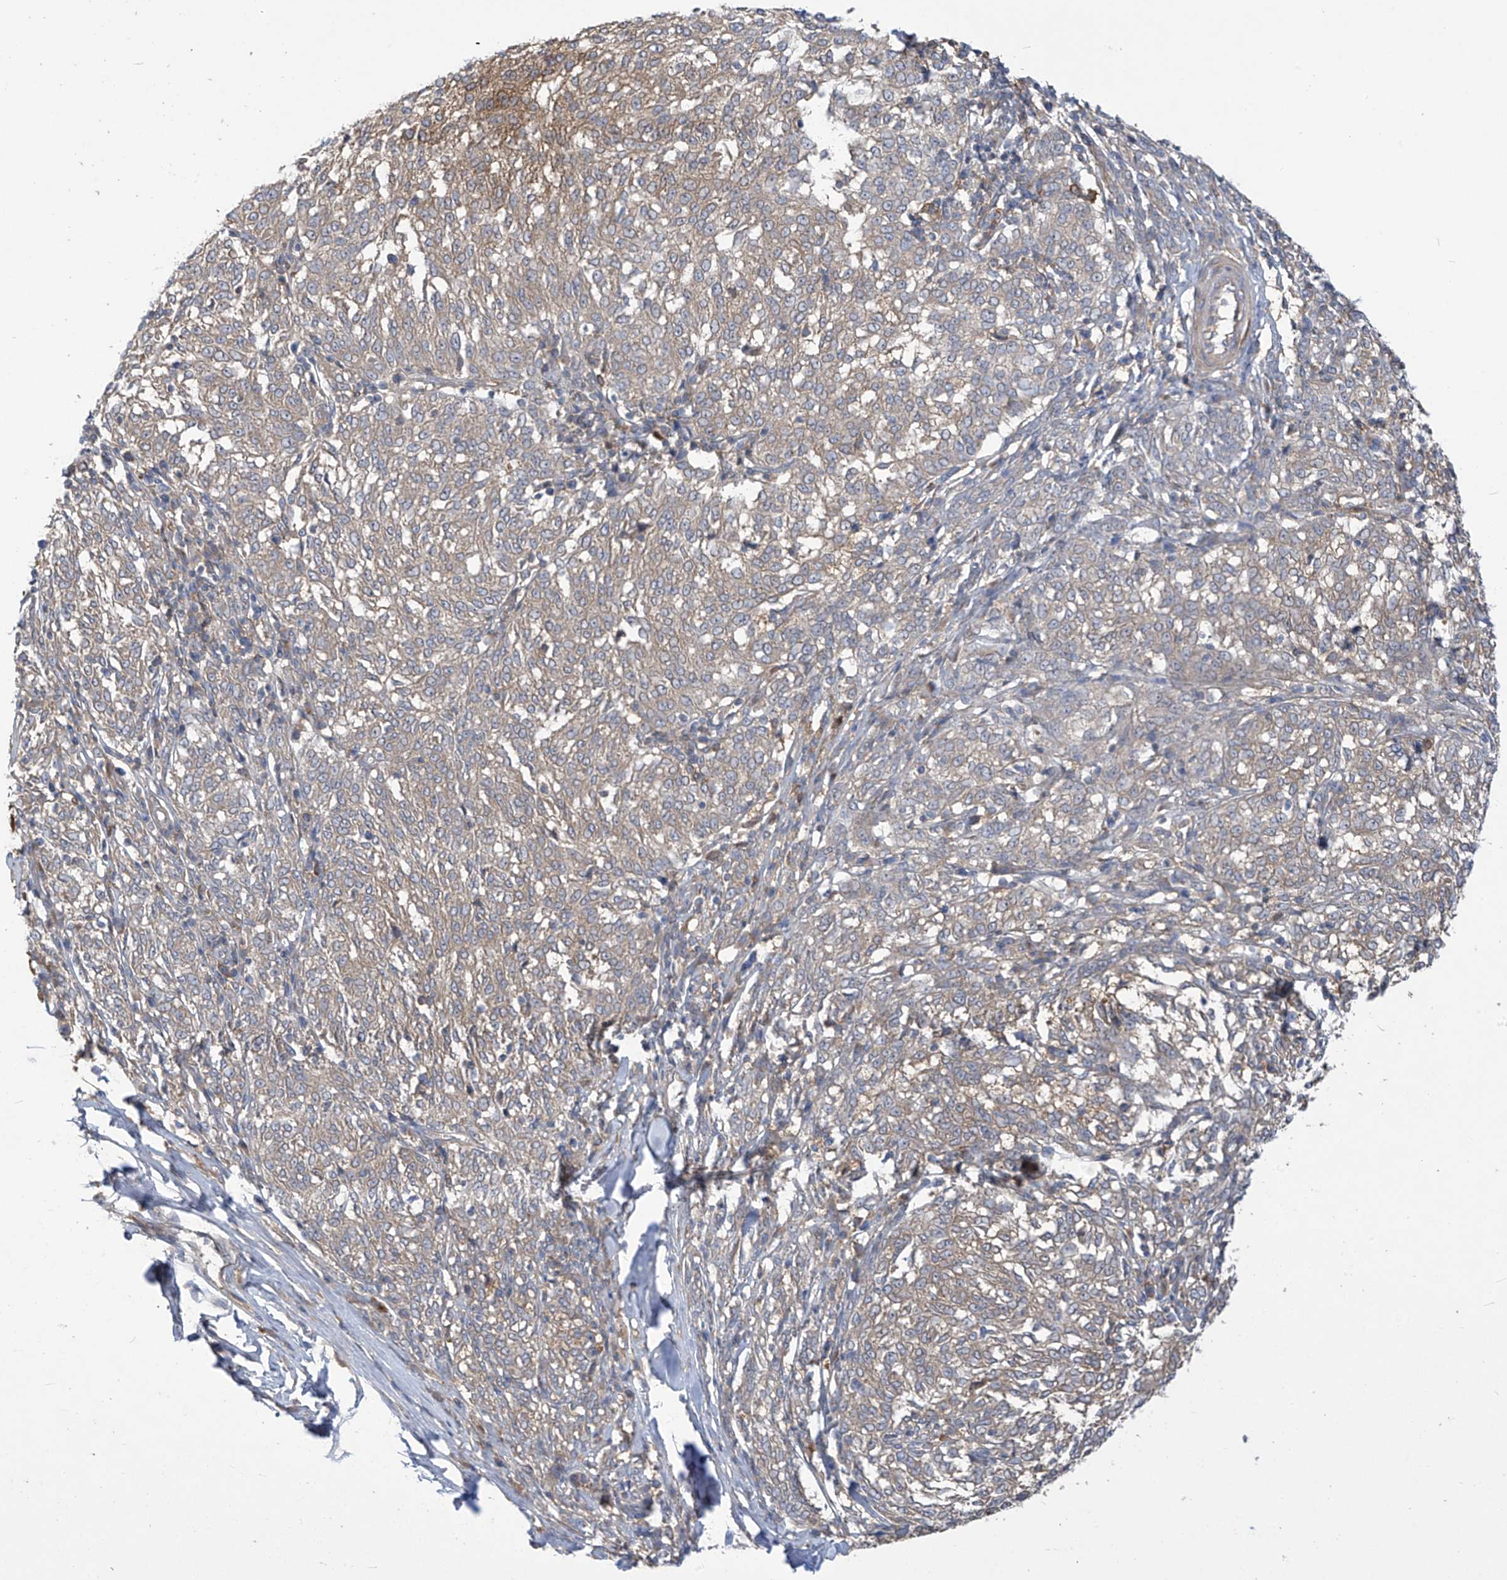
{"staining": {"intensity": "moderate", "quantity": "<25%", "location": "cytoplasmic/membranous"}, "tissue": "melanoma", "cell_type": "Tumor cells", "image_type": "cancer", "snomed": [{"axis": "morphology", "description": "Malignant melanoma, NOS"}, {"axis": "topography", "description": "Skin"}], "caption": "The histopathology image shows staining of melanoma, revealing moderate cytoplasmic/membranous protein expression (brown color) within tumor cells. Immunohistochemistry stains the protein of interest in brown and the nuclei are stained blue.", "gene": "ADI1", "patient": {"sex": "female", "age": 72}}